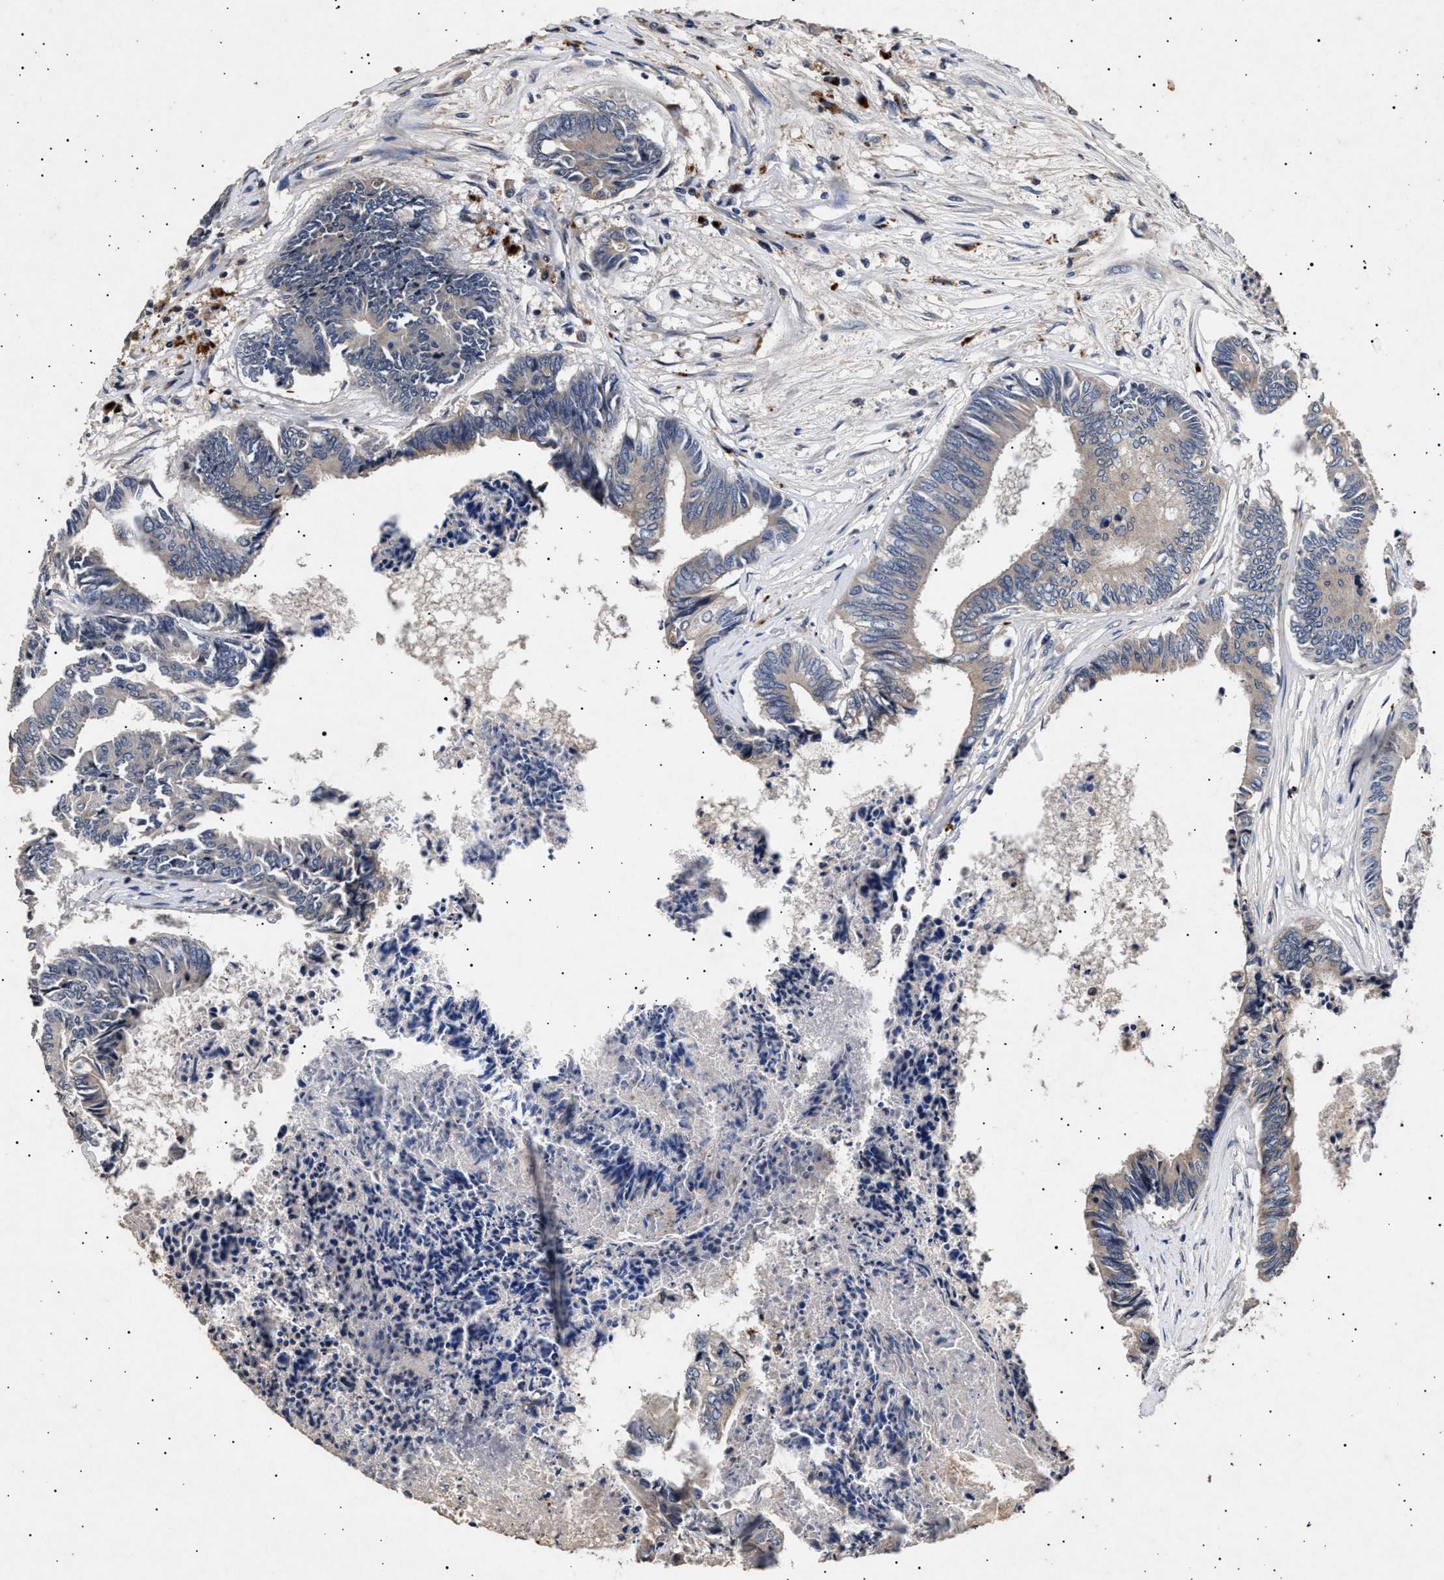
{"staining": {"intensity": "weak", "quantity": "<25%", "location": "cytoplasmic/membranous"}, "tissue": "colorectal cancer", "cell_type": "Tumor cells", "image_type": "cancer", "snomed": [{"axis": "morphology", "description": "Adenocarcinoma, NOS"}, {"axis": "topography", "description": "Rectum"}], "caption": "The immunohistochemistry image has no significant positivity in tumor cells of colorectal cancer (adenocarcinoma) tissue. (Immunohistochemistry, brightfield microscopy, high magnification).", "gene": "ITGB5", "patient": {"sex": "male", "age": 63}}